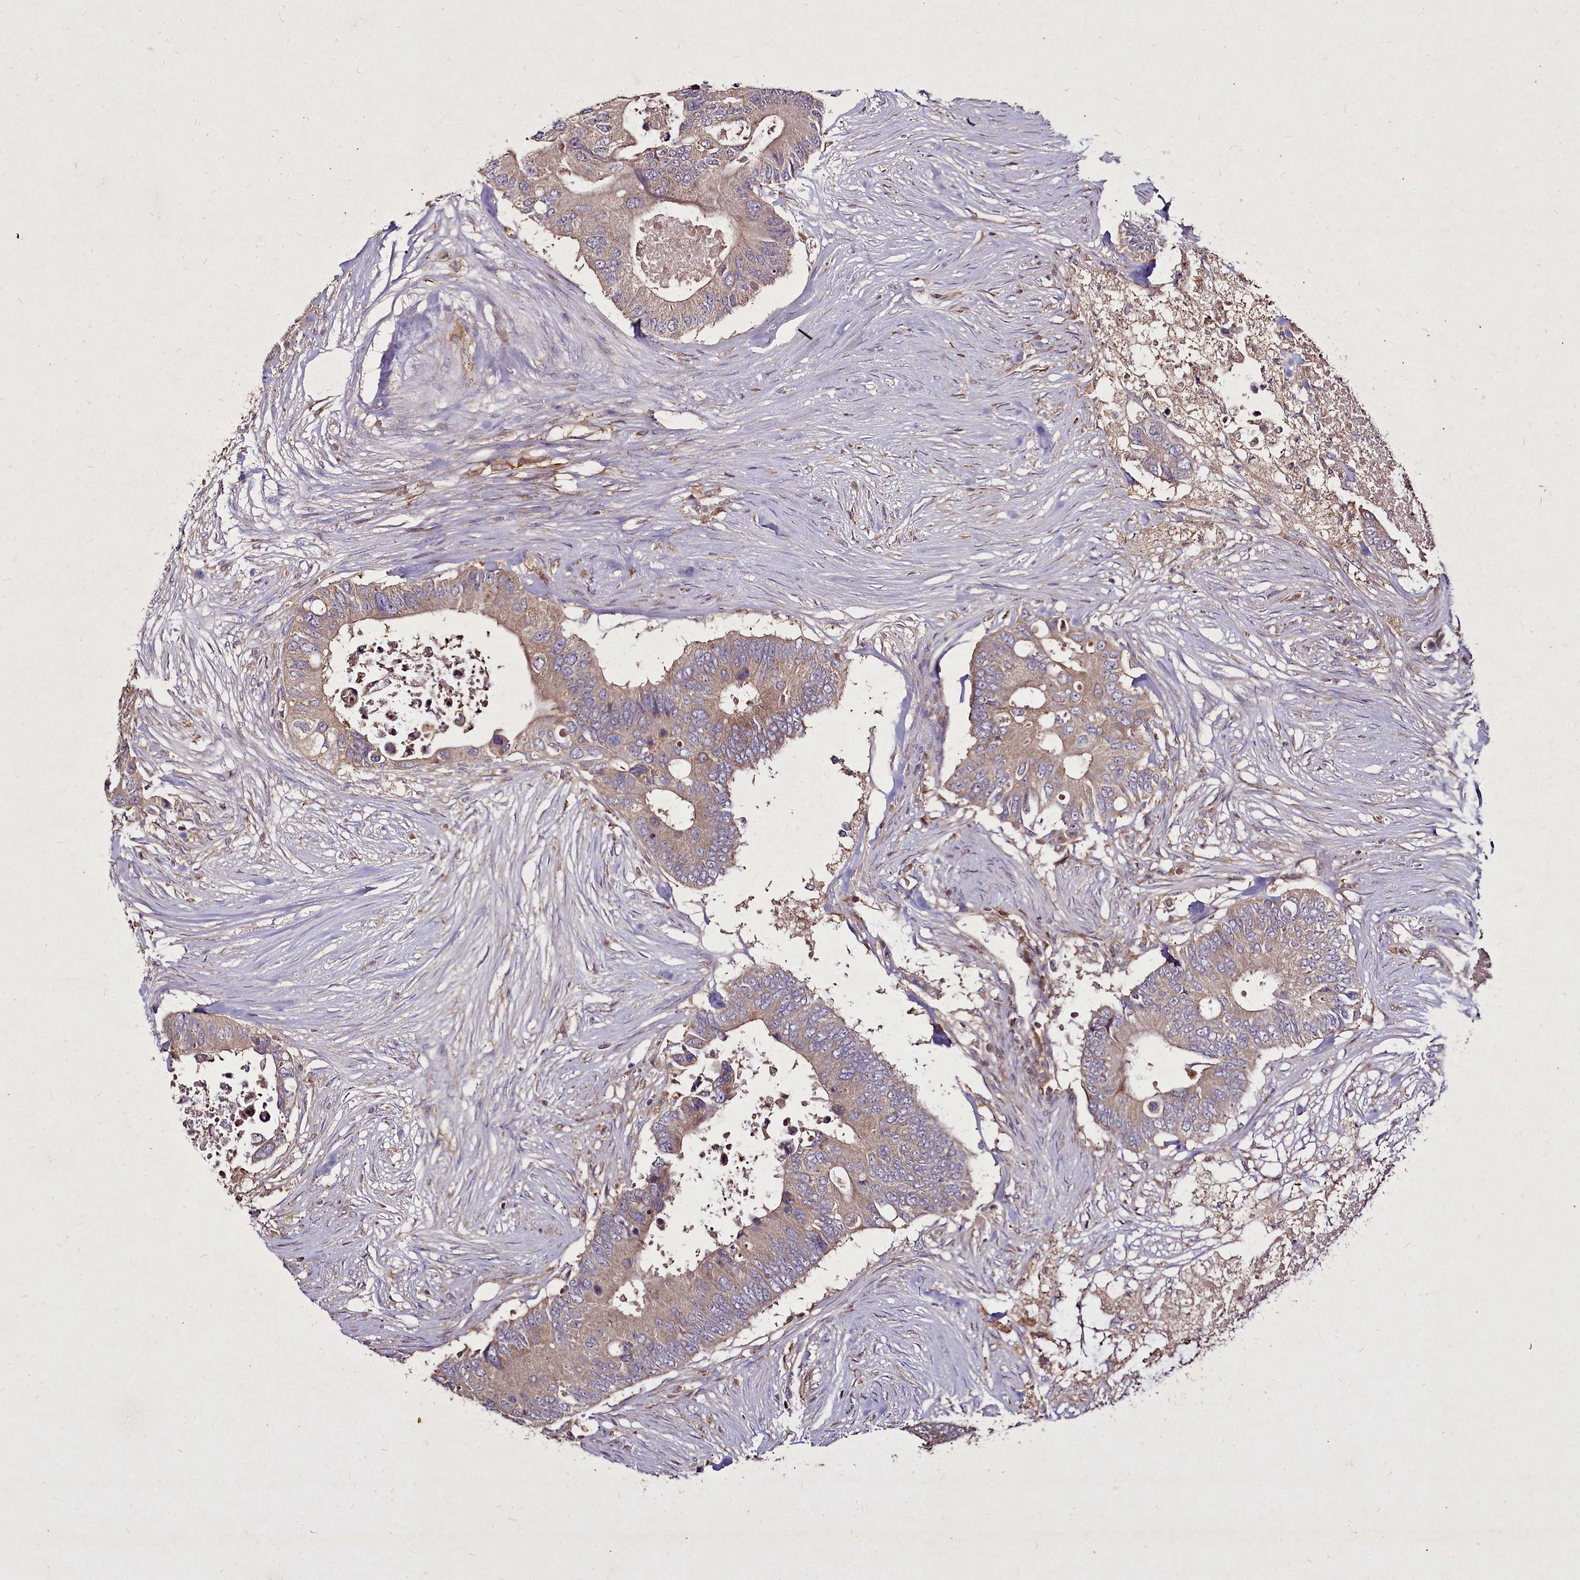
{"staining": {"intensity": "weak", "quantity": ">75%", "location": "cytoplasmic/membranous"}, "tissue": "colorectal cancer", "cell_type": "Tumor cells", "image_type": "cancer", "snomed": [{"axis": "morphology", "description": "Adenocarcinoma, NOS"}, {"axis": "topography", "description": "Colon"}], "caption": "About >75% of tumor cells in colorectal cancer display weak cytoplasmic/membranous protein expression as visualized by brown immunohistochemical staining.", "gene": "NCKAP1L", "patient": {"sex": "male", "age": 71}}